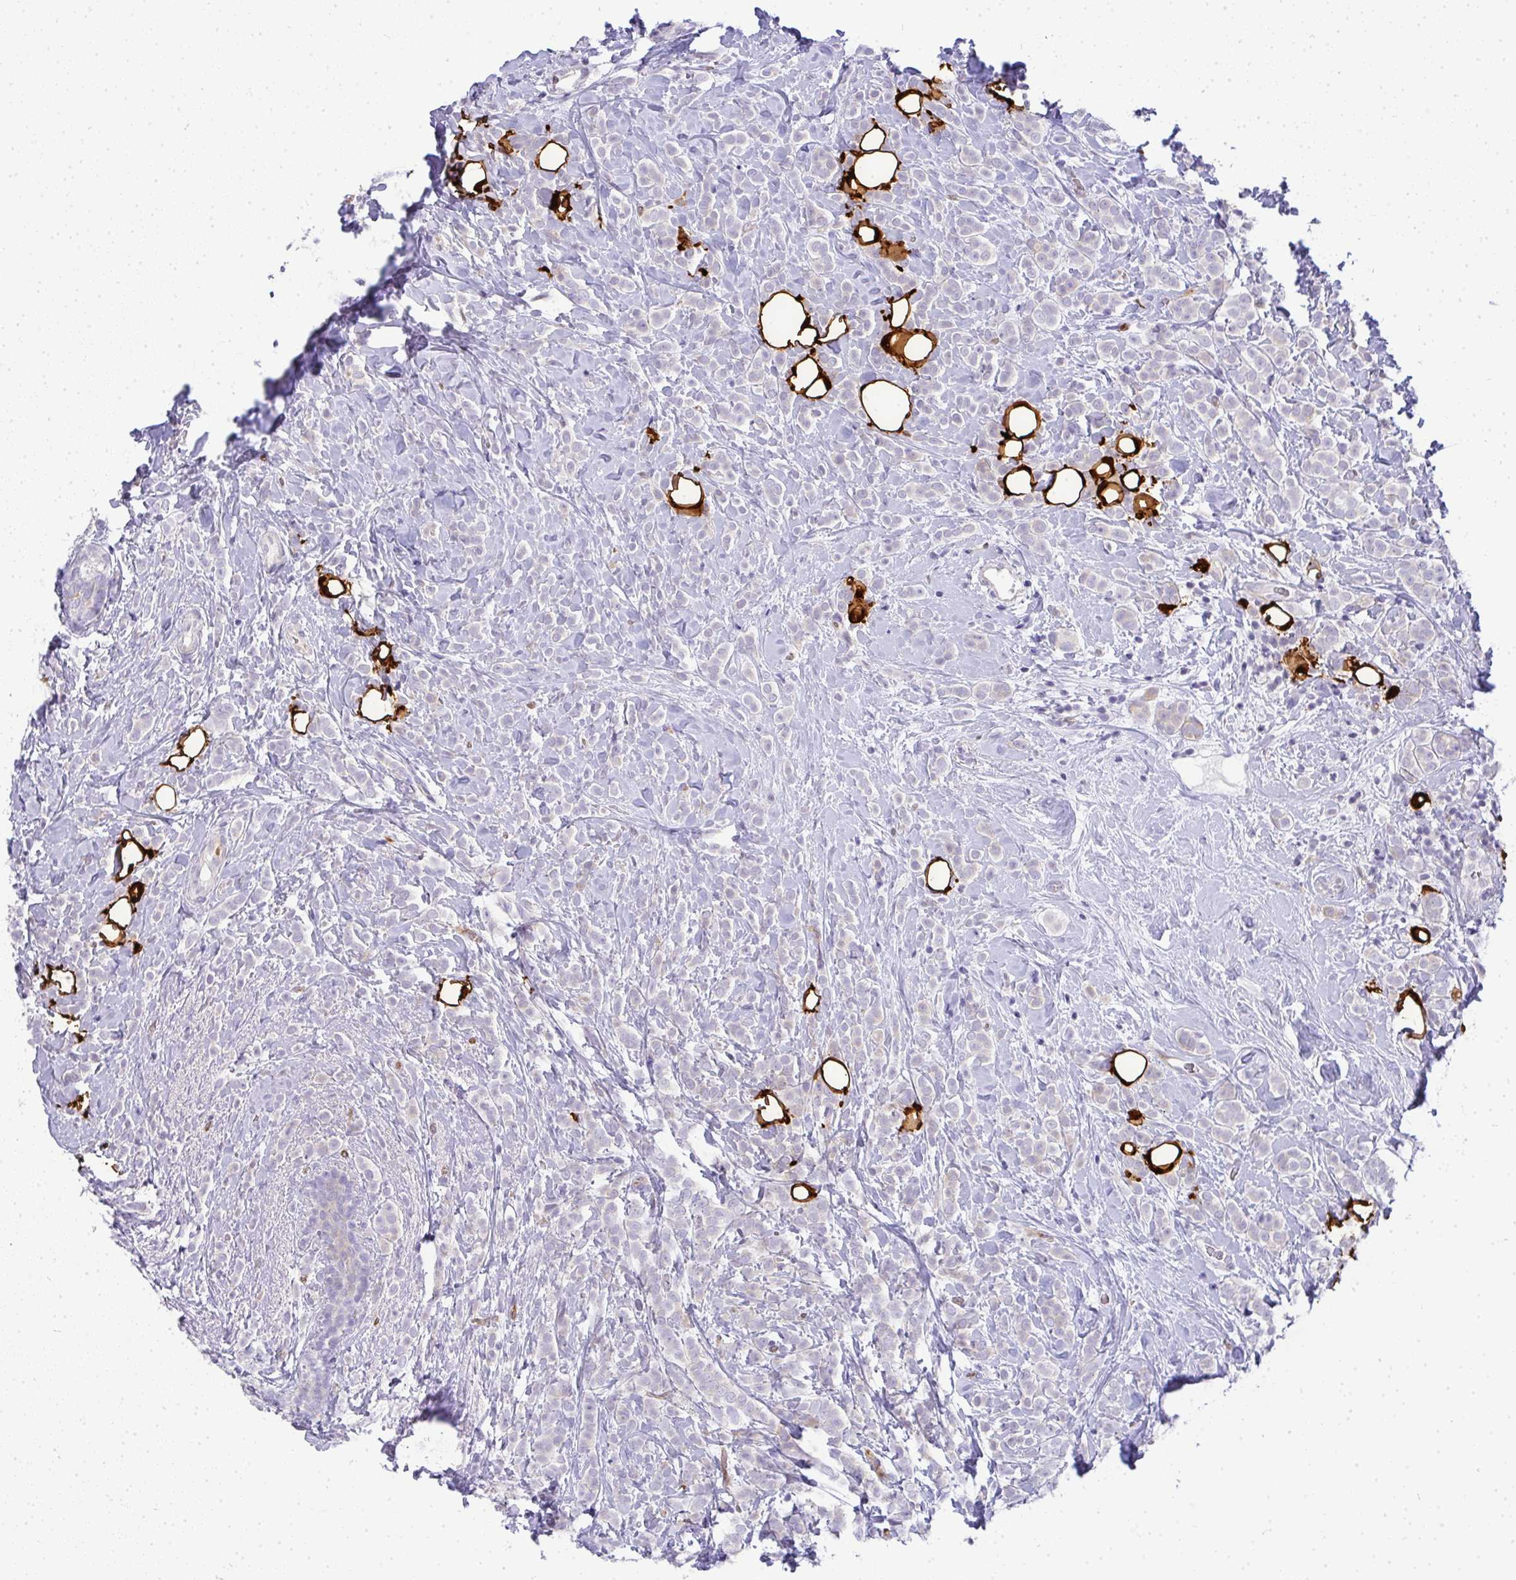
{"staining": {"intensity": "negative", "quantity": "none", "location": "none"}, "tissue": "breast cancer", "cell_type": "Tumor cells", "image_type": "cancer", "snomed": [{"axis": "morphology", "description": "Lobular carcinoma"}, {"axis": "topography", "description": "Breast"}], "caption": "A high-resolution micrograph shows immunohistochemistry staining of breast cancer, which exhibits no significant expression in tumor cells.", "gene": "LIPE", "patient": {"sex": "female", "age": 49}}